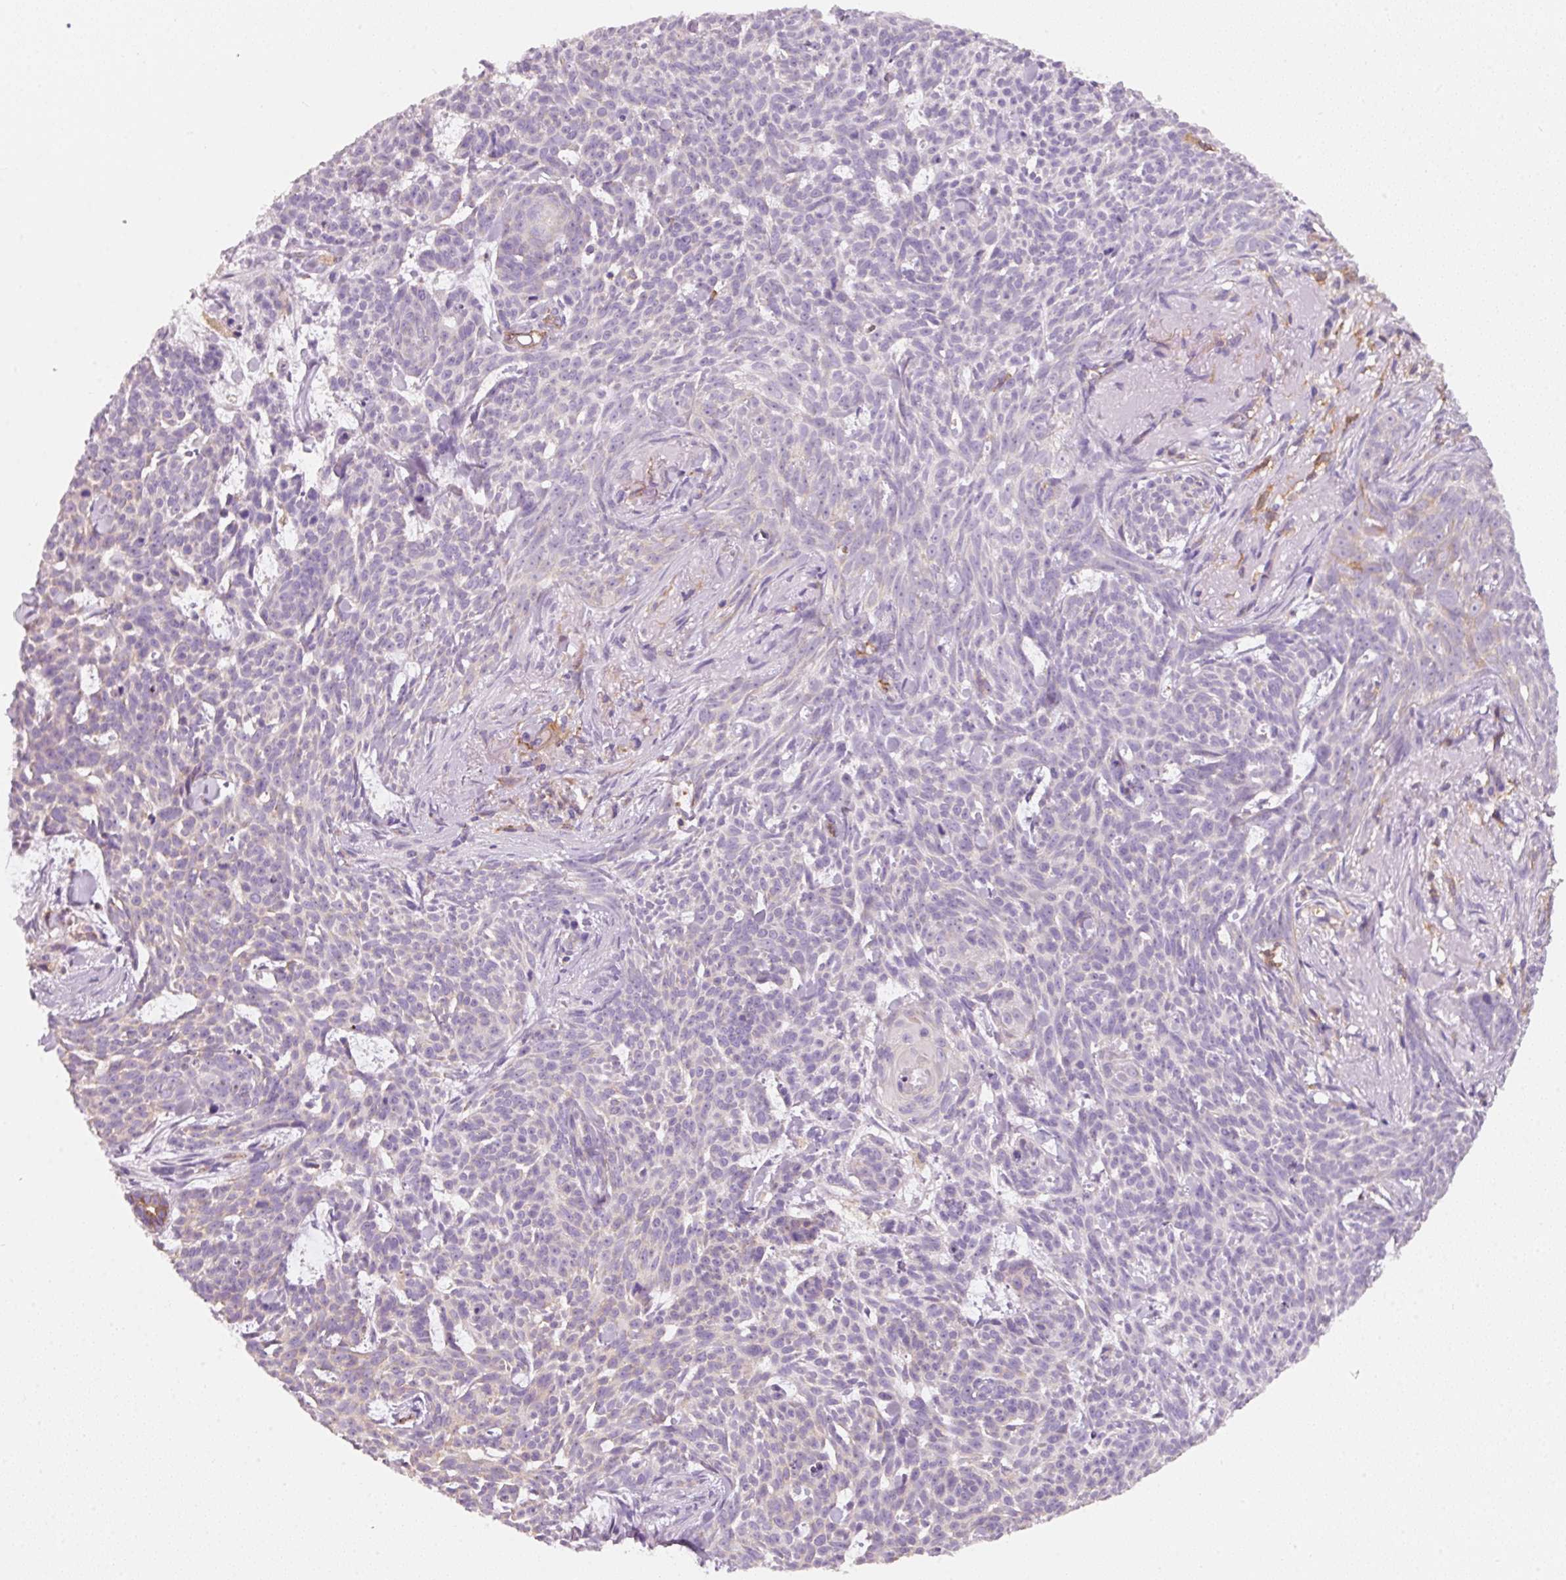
{"staining": {"intensity": "negative", "quantity": "none", "location": "none"}, "tissue": "skin cancer", "cell_type": "Tumor cells", "image_type": "cancer", "snomed": [{"axis": "morphology", "description": "Basal cell carcinoma"}, {"axis": "topography", "description": "Skin"}], "caption": "Skin basal cell carcinoma stained for a protein using IHC reveals no staining tumor cells.", "gene": "IQGAP2", "patient": {"sex": "female", "age": 93}}